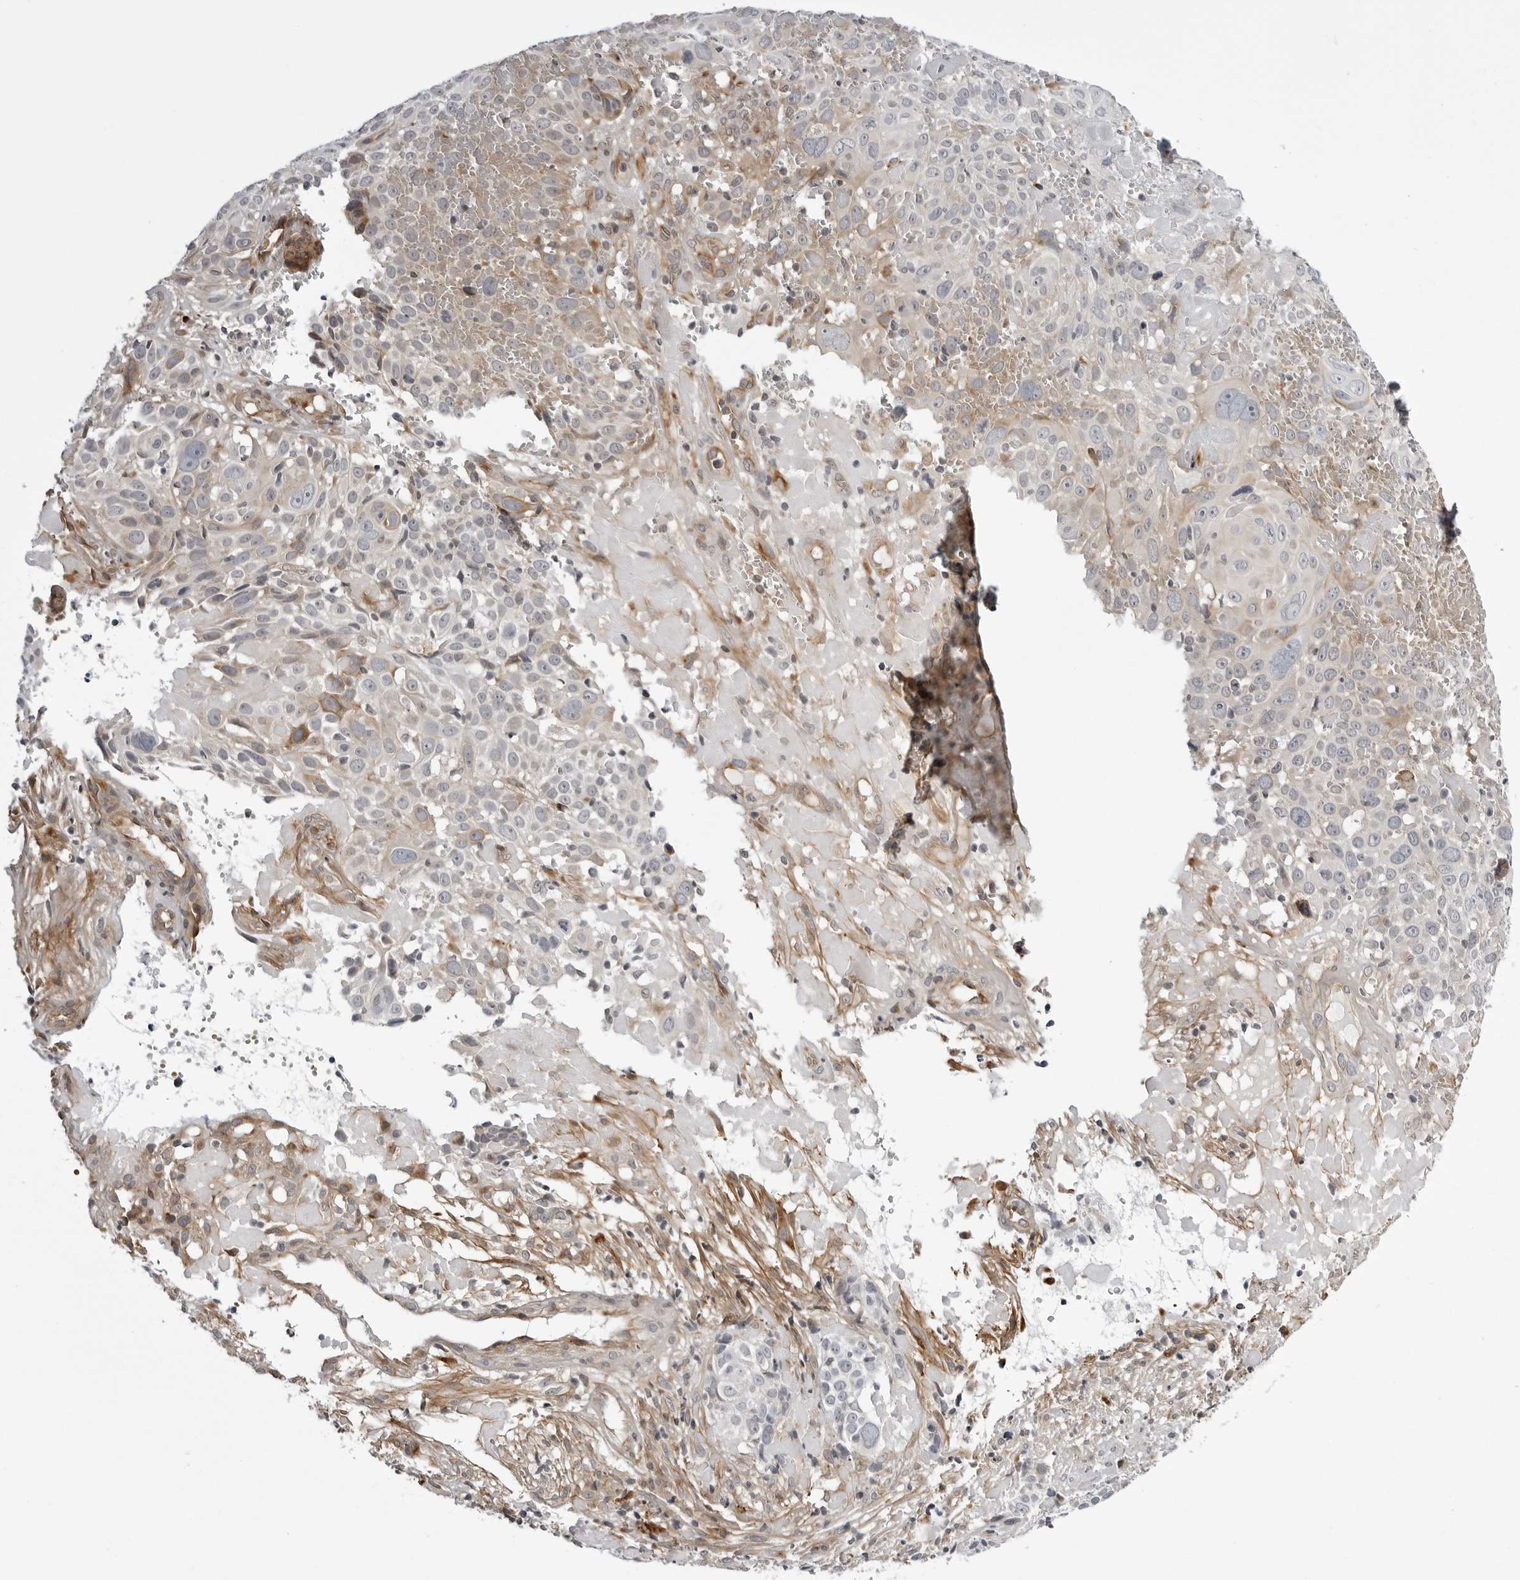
{"staining": {"intensity": "weak", "quantity": "<25%", "location": "cytoplasmic/membranous"}, "tissue": "cervical cancer", "cell_type": "Tumor cells", "image_type": "cancer", "snomed": [{"axis": "morphology", "description": "Squamous cell carcinoma, NOS"}, {"axis": "topography", "description": "Cervix"}], "caption": "Tumor cells are negative for brown protein staining in cervical cancer.", "gene": "ARL5A", "patient": {"sex": "female", "age": 74}}